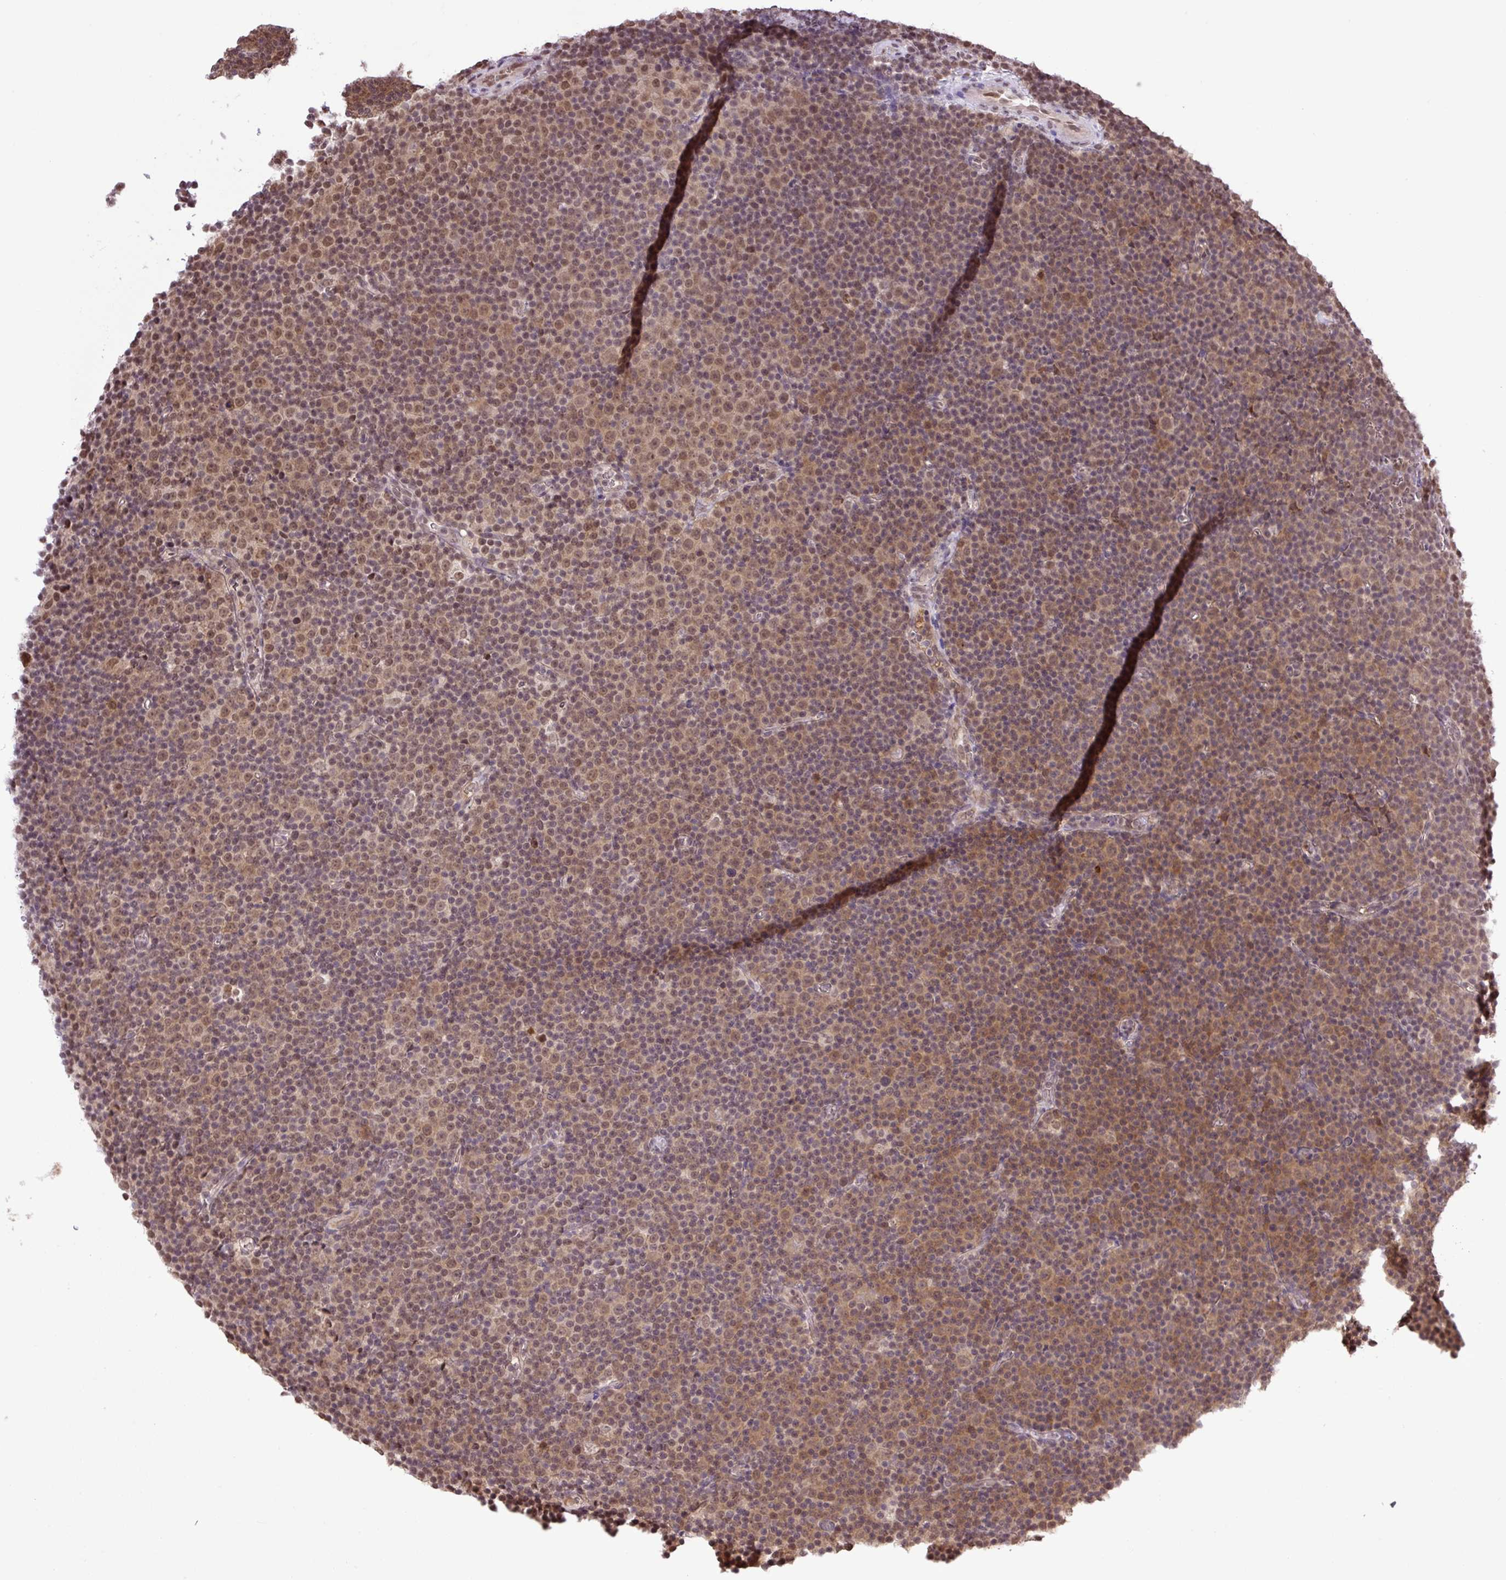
{"staining": {"intensity": "moderate", "quantity": "25%-75%", "location": "nuclear"}, "tissue": "lymphoma", "cell_type": "Tumor cells", "image_type": "cancer", "snomed": [{"axis": "morphology", "description": "Malignant lymphoma, non-Hodgkin's type, Low grade"}, {"axis": "topography", "description": "Lymph node"}], "caption": "A brown stain highlights moderate nuclear staining of a protein in lymphoma tumor cells.", "gene": "SGTA", "patient": {"sex": "female", "age": 67}}